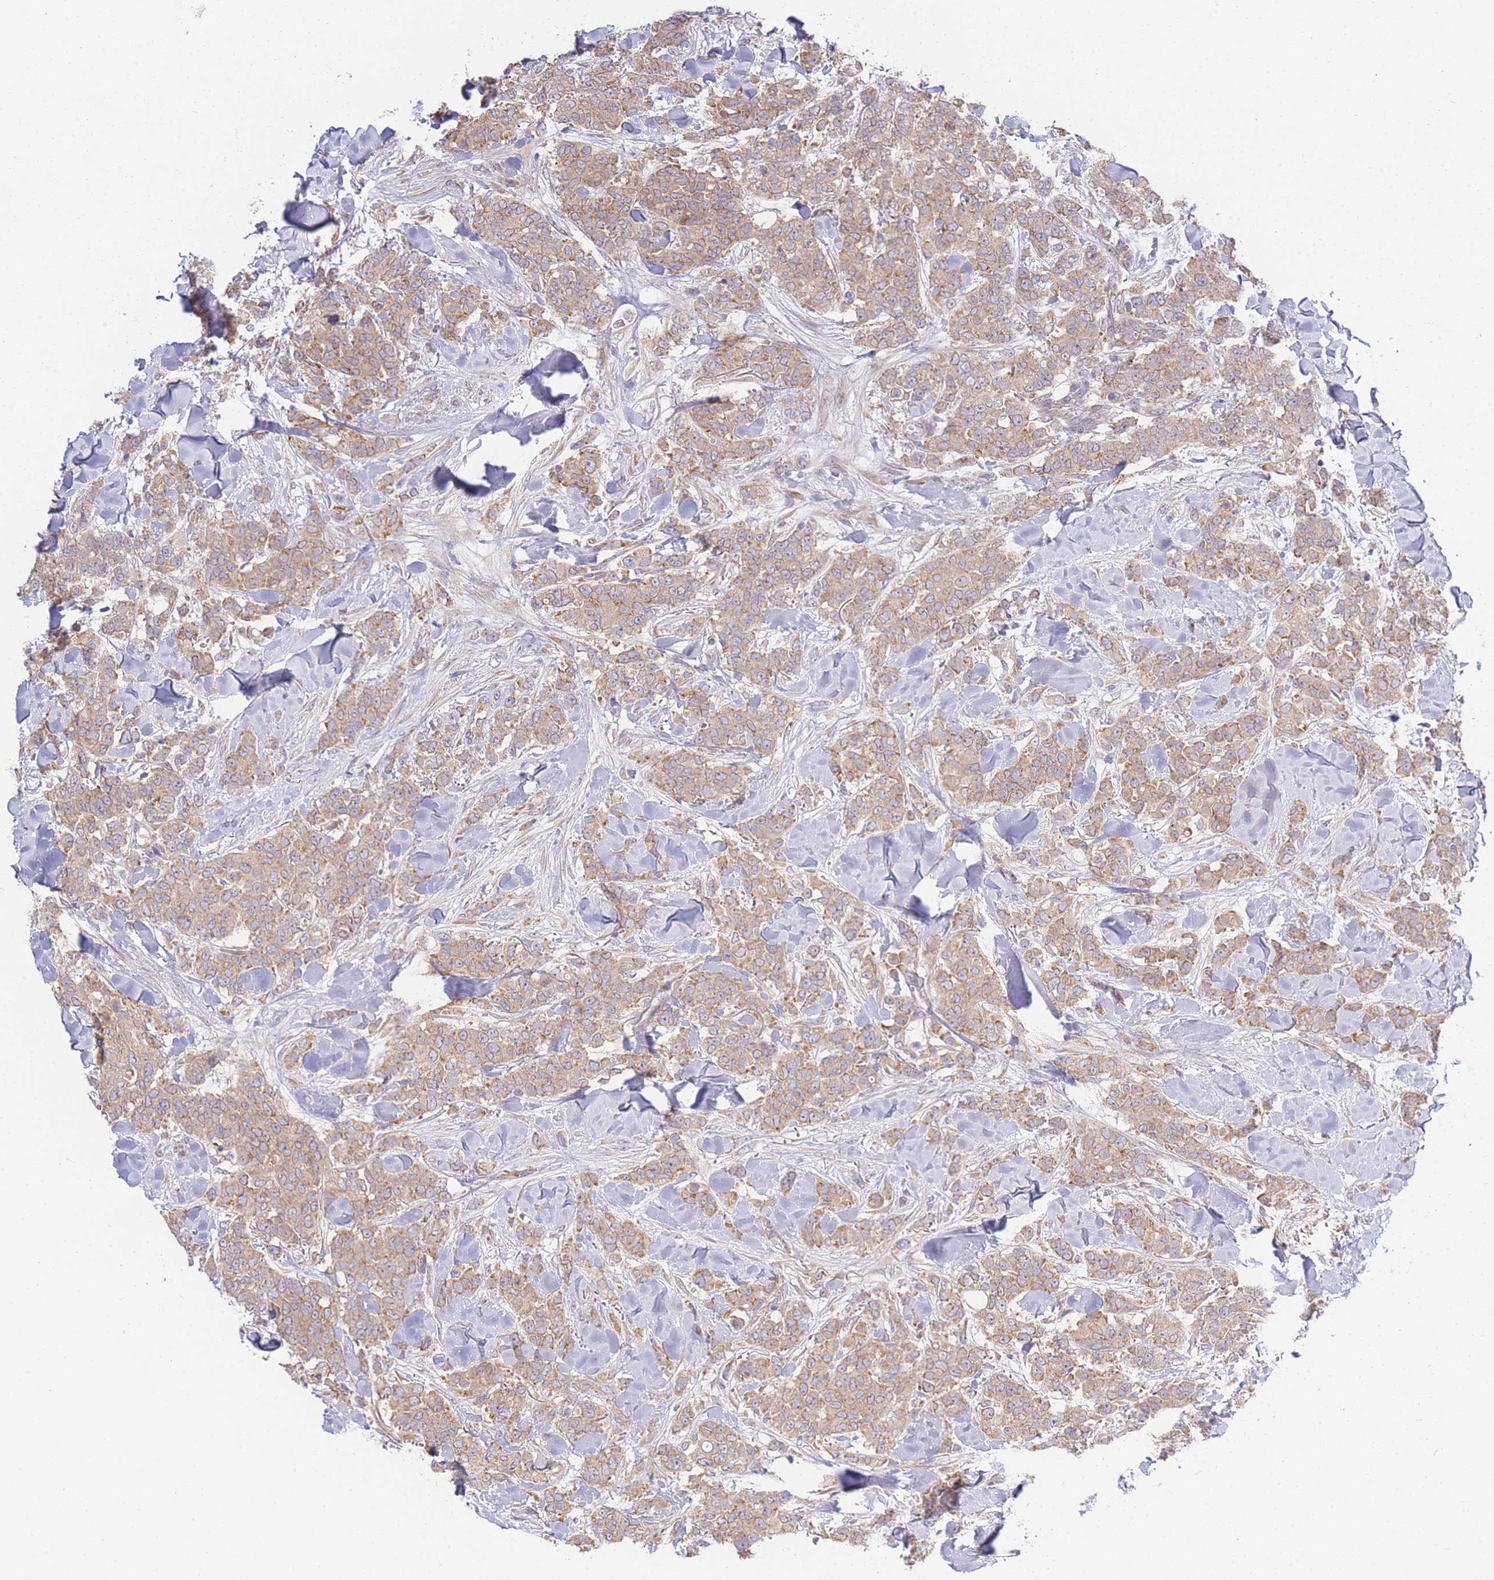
{"staining": {"intensity": "moderate", "quantity": ">75%", "location": "cytoplasmic/membranous"}, "tissue": "breast cancer", "cell_type": "Tumor cells", "image_type": "cancer", "snomed": [{"axis": "morphology", "description": "Lobular carcinoma"}, {"axis": "topography", "description": "Breast"}], "caption": "Immunohistochemical staining of human breast lobular carcinoma shows medium levels of moderate cytoplasmic/membranous protein staining in about >75% of tumor cells.", "gene": "BEX1", "patient": {"sex": "female", "age": 91}}